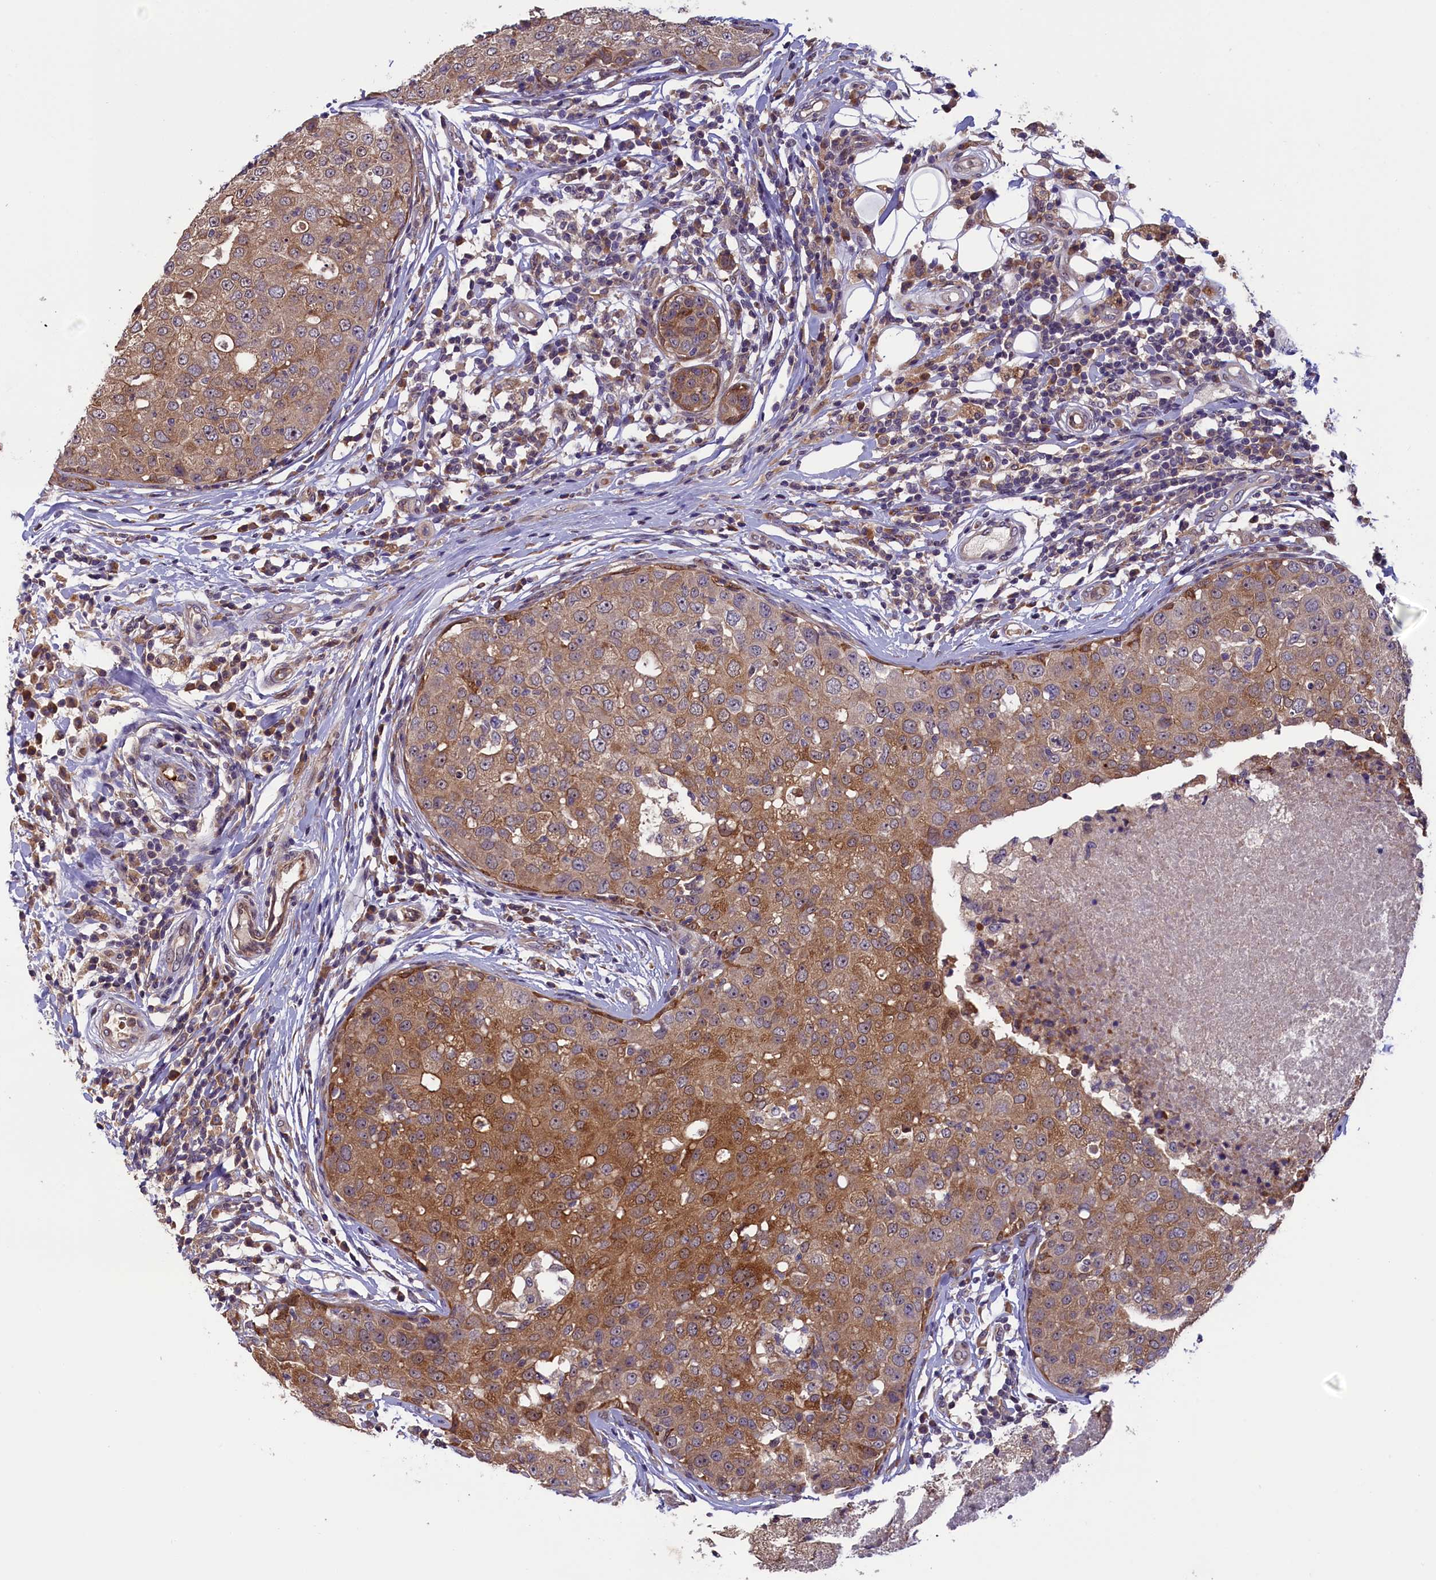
{"staining": {"intensity": "moderate", "quantity": ">75%", "location": "cytoplasmic/membranous"}, "tissue": "breast cancer", "cell_type": "Tumor cells", "image_type": "cancer", "snomed": [{"axis": "morphology", "description": "Duct carcinoma"}, {"axis": "topography", "description": "Breast"}], "caption": "A histopathology image showing moderate cytoplasmic/membranous staining in about >75% of tumor cells in breast cancer, as visualized by brown immunohistochemical staining.", "gene": "CCDC9B", "patient": {"sex": "female", "age": 27}}